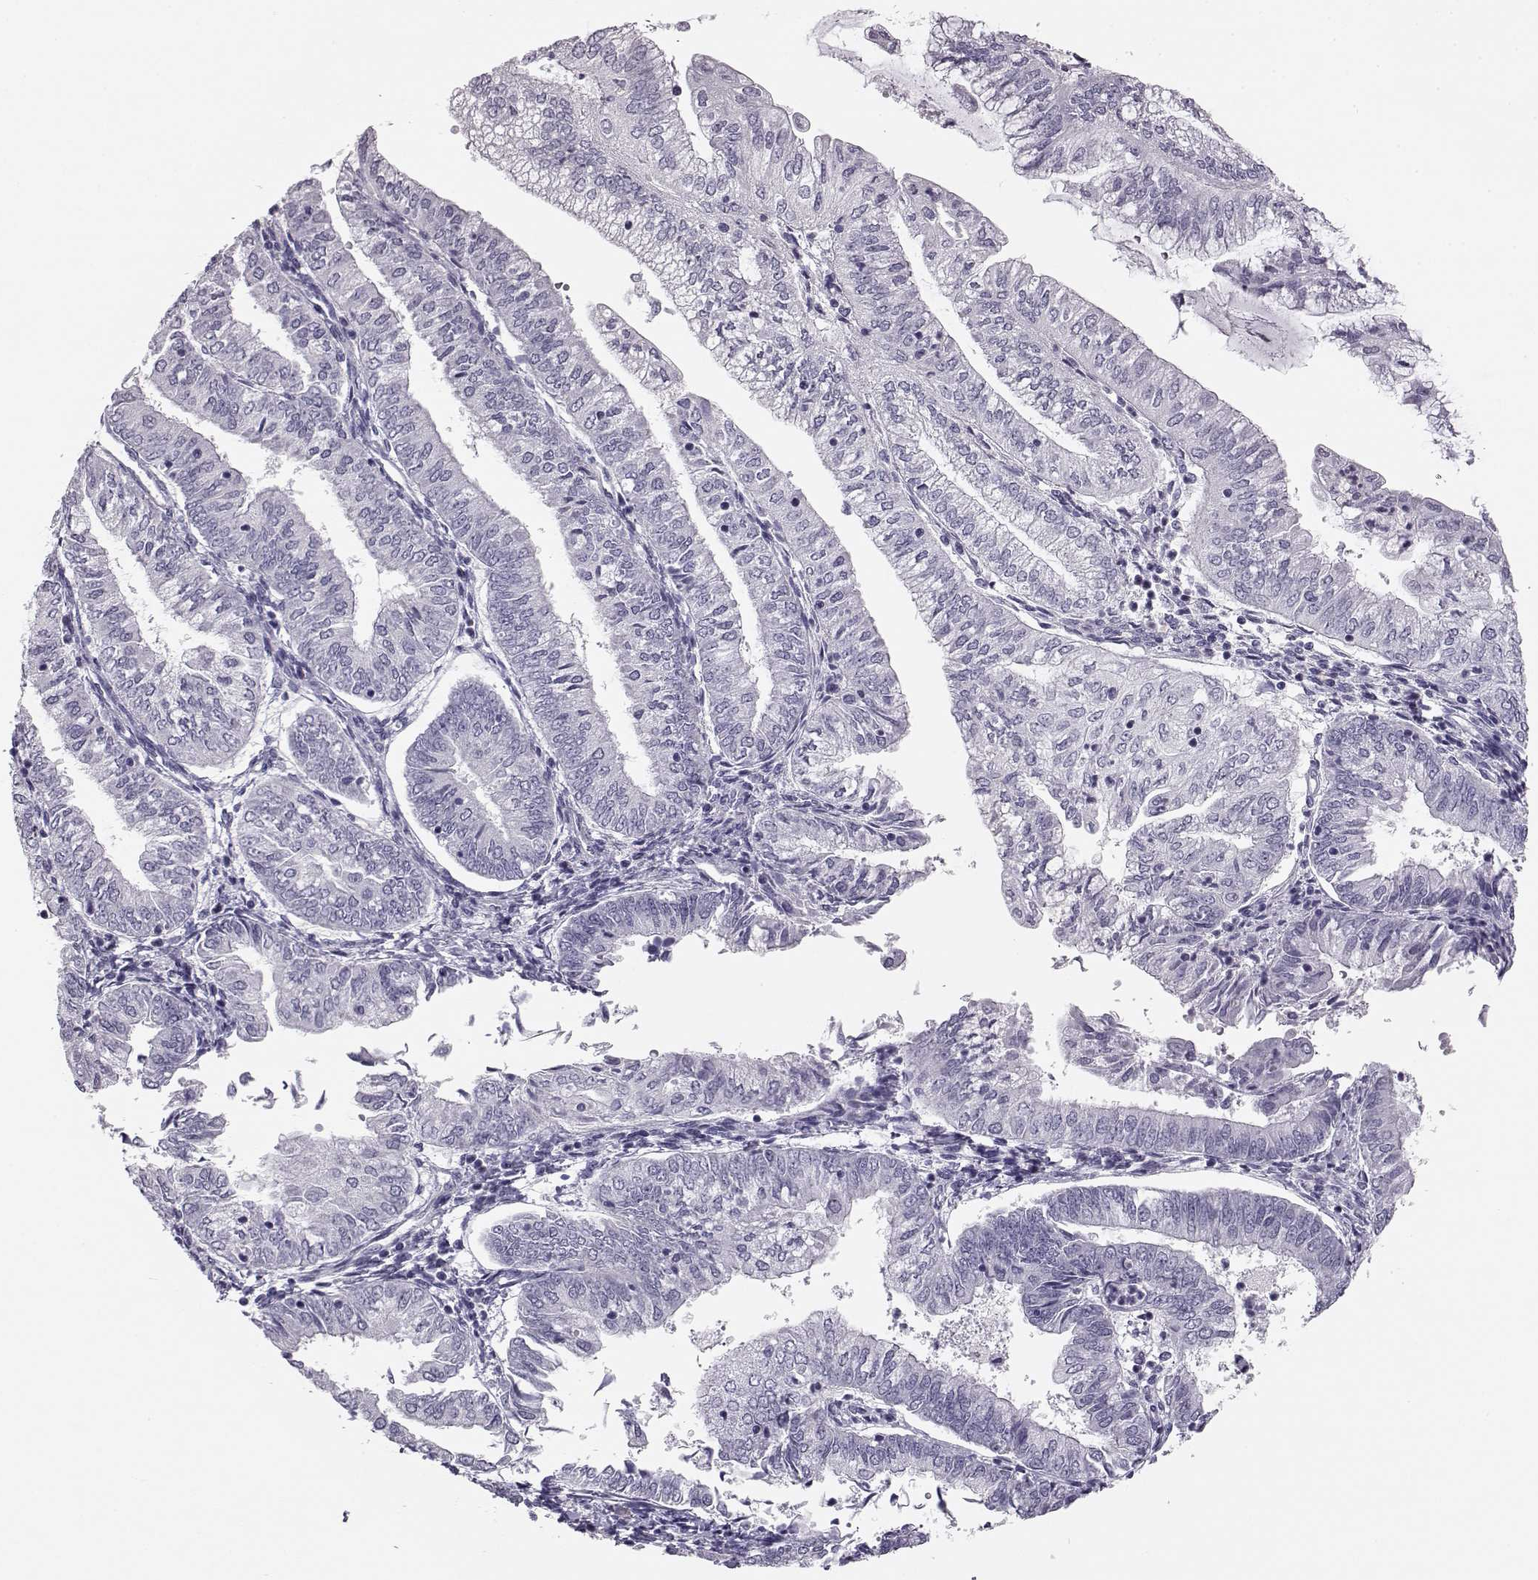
{"staining": {"intensity": "negative", "quantity": "none", "location": "none"}, "tissue": "endometrial cancer", "cell_type": "Tumor cells", "image_type": "cancer", "snomed": [{"axis": "morphology", "description": "Adenocarcinoma, NOS"}, {"axis": "topography", "description": "Endometrium"}], "caption": "Tumor cells show no significant protein positivity in endometrial adenocarcinoma. (DAB (3,3'-diaminobenzidine) immunohistochemistry (IHC) with hematoxylin counter stain).", "gene": "BFSP2", "patient": {"sex": "female", "age": 55}}